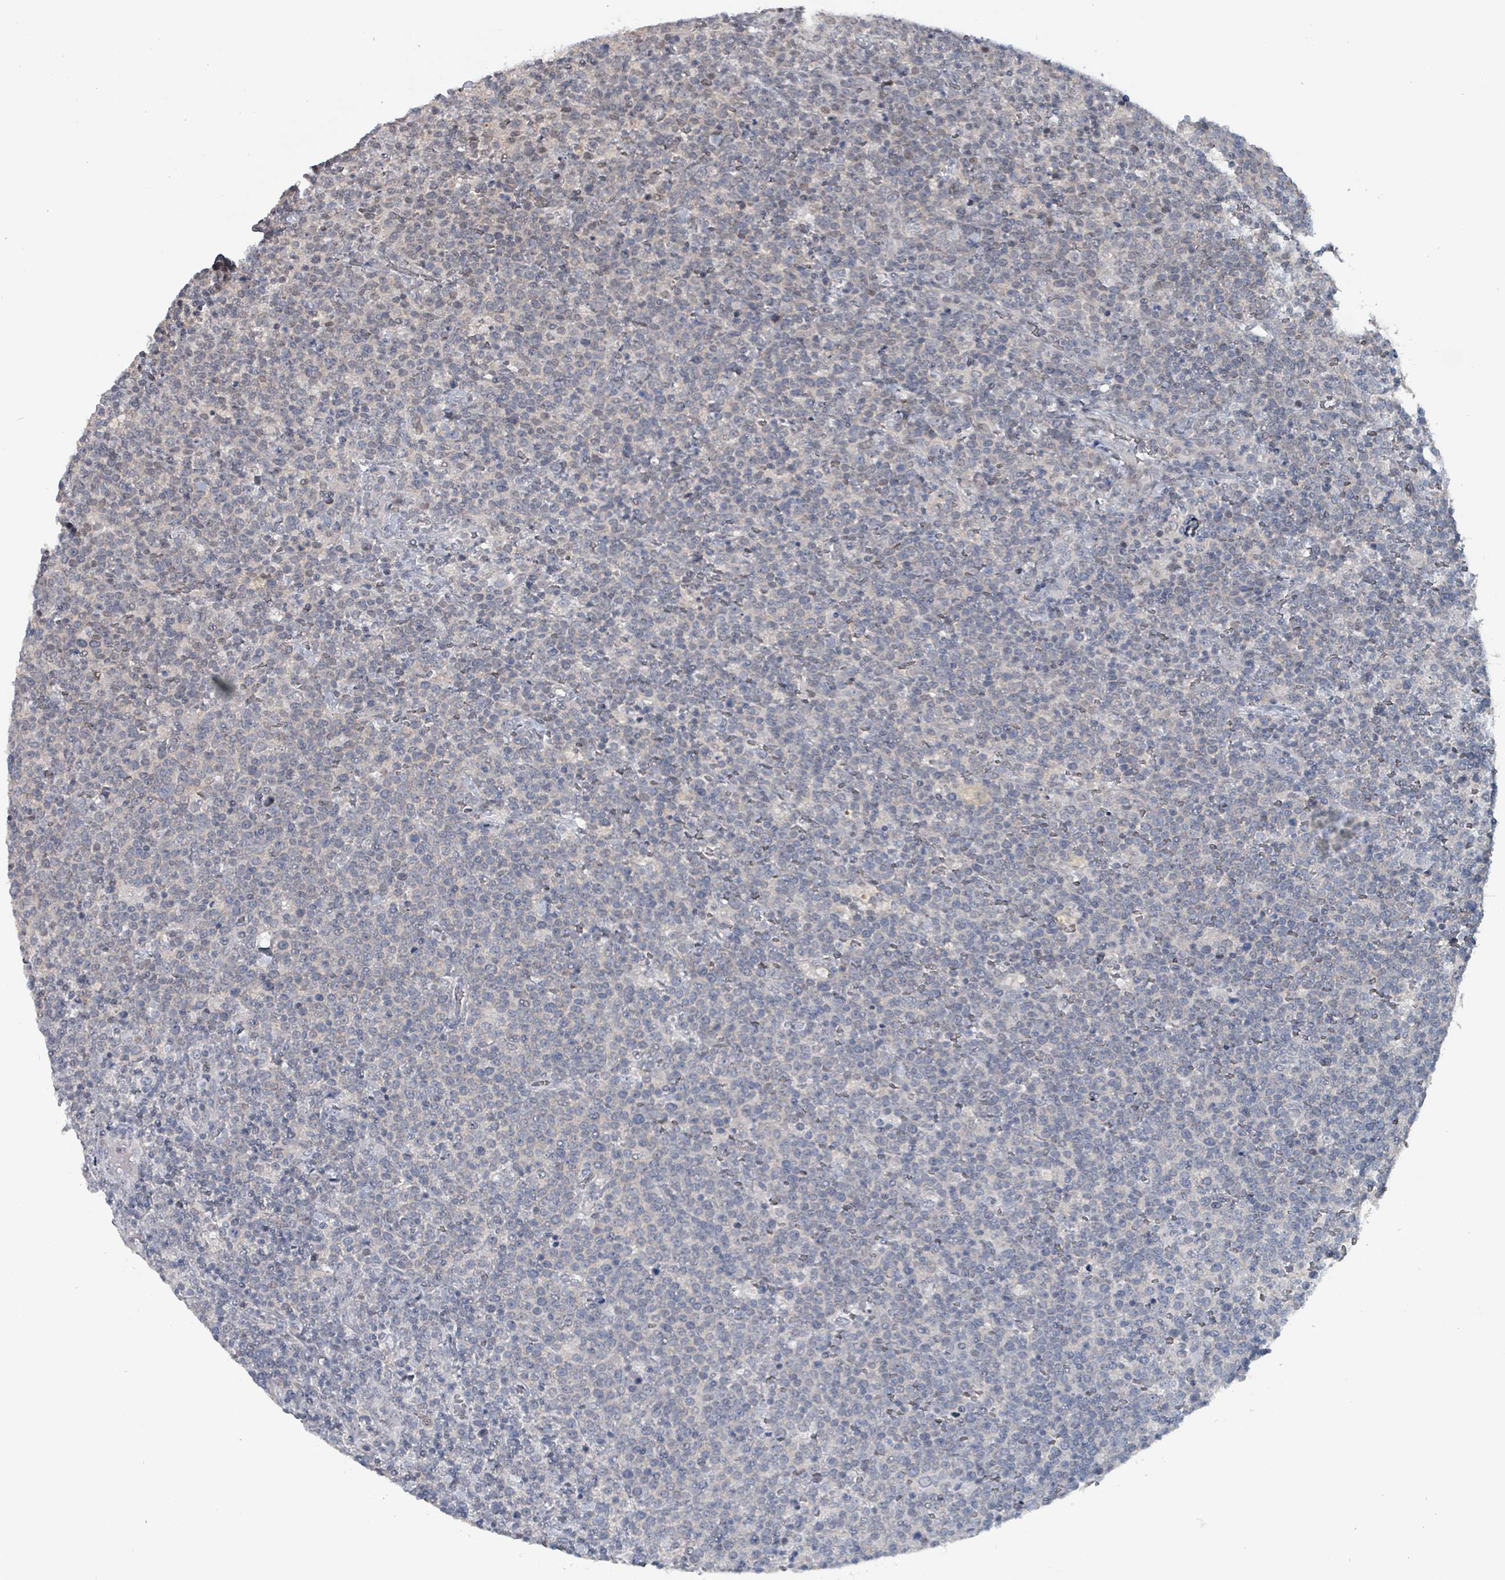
{"staining": {"intensity": "weak", "quantity": "<25%", "location": "nuclear"}, "tissue": "lymphoma", "cell_type": "Tumor cells", "image_type": "cancer", "snomed": [{"axis": "morphology", "description": "Malignant lymphoma, non-Hodgkin's type, High grade"}, {"axis": "topography", "description": "Lymph node"}], "caption": "Immunohistochemistry histopathology image of neoplastic tissue: malignant lymphoma, non-Hodgkin's type (high-grade) stained with DAB (3,3'-diaminobenzidine) shows no significant protein staining in tumor cells. (DAB (3,3'-diaminobenzidine) immunohistochemistry (IHC), high magnification).", "gene": "BIVM", "patient": {"sex": "male", "age": 61}}